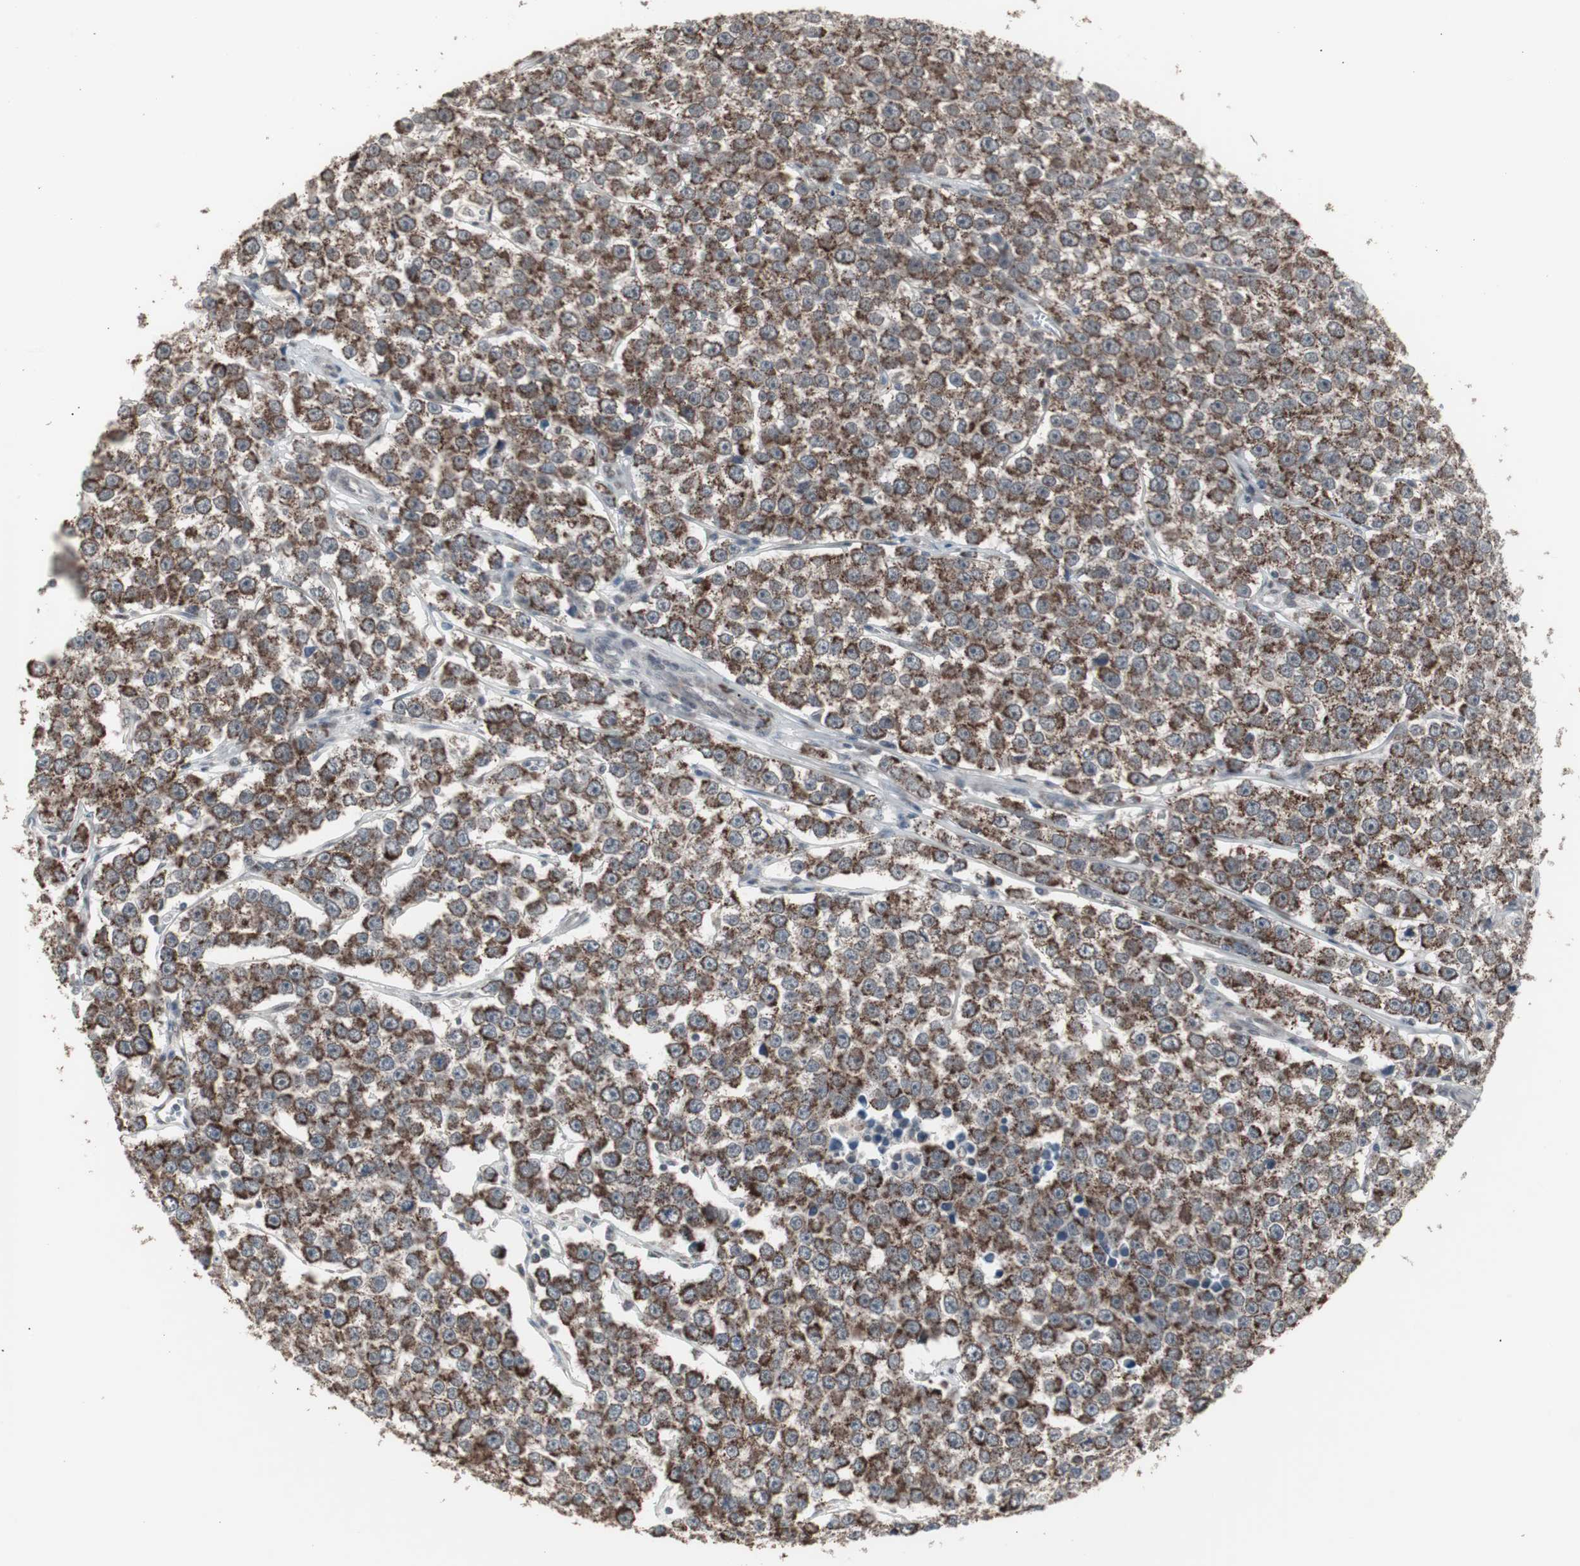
{"staining": {"intensity": "moderate", "quantity": ">75%", "location": "cytoplasmic/membranous"}, "tissue": "testis cancer", "cell_type": "Tumor cells", "image_type": "cancer", "snomed": [{"axis": "morphology", "description": "Seminoma, NOS"}, {"axis": "morphology", "description": "Carcinoma, Embryonal, NOS"}, {"axis": "topography", "description": "Testis"}], "caption": "The image shows a brown stain indicating the presence of a protein in the cytoplasmic/membranous of tumor cells in testis cancer.", "gene": "RXRA", "patient": {"sex": "male", "age": 52}}